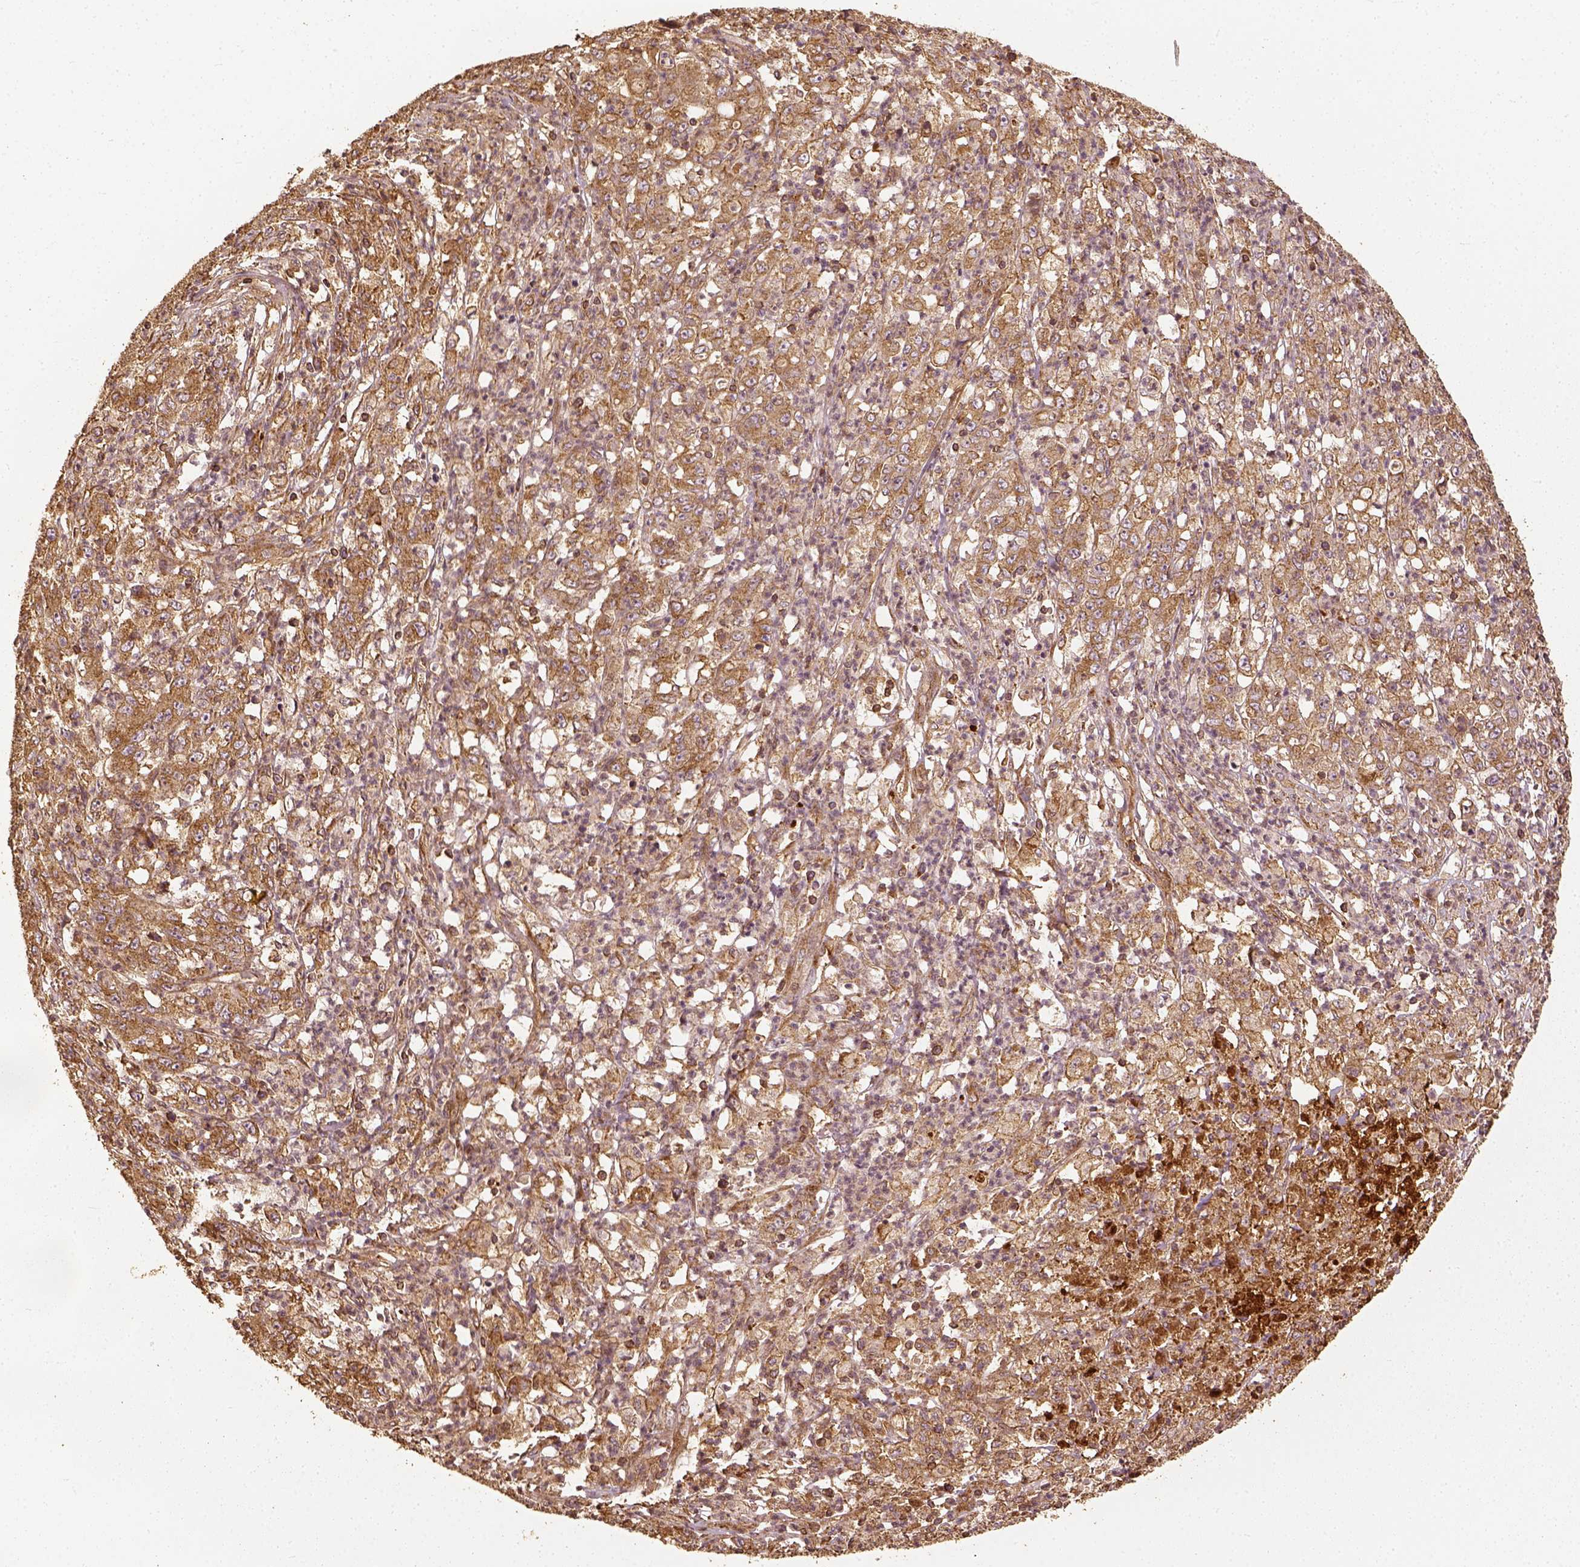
{"staining": {"intensity": "moderate", "quantity": "25%-75%", "location": "cytoplasmic/membranous"}, "tissue": "stomach cancer", "cell_type": "Tumor cells", "image_type": "cancer", "snomed": [{"axis": "morphology", "description": "Adenocarcinoma, NOS"}, {"axis": "topography", "description": "Stomach, lower"}], "caption": "Immunohistochemical staining of stomach adenocarcinoma shows moderate cytoplasmic/membranous protein expression in approximately 25%-75% of tumor cells.", "gene": "VEGFA", "patient": {"sex": "female", "age": 71}}